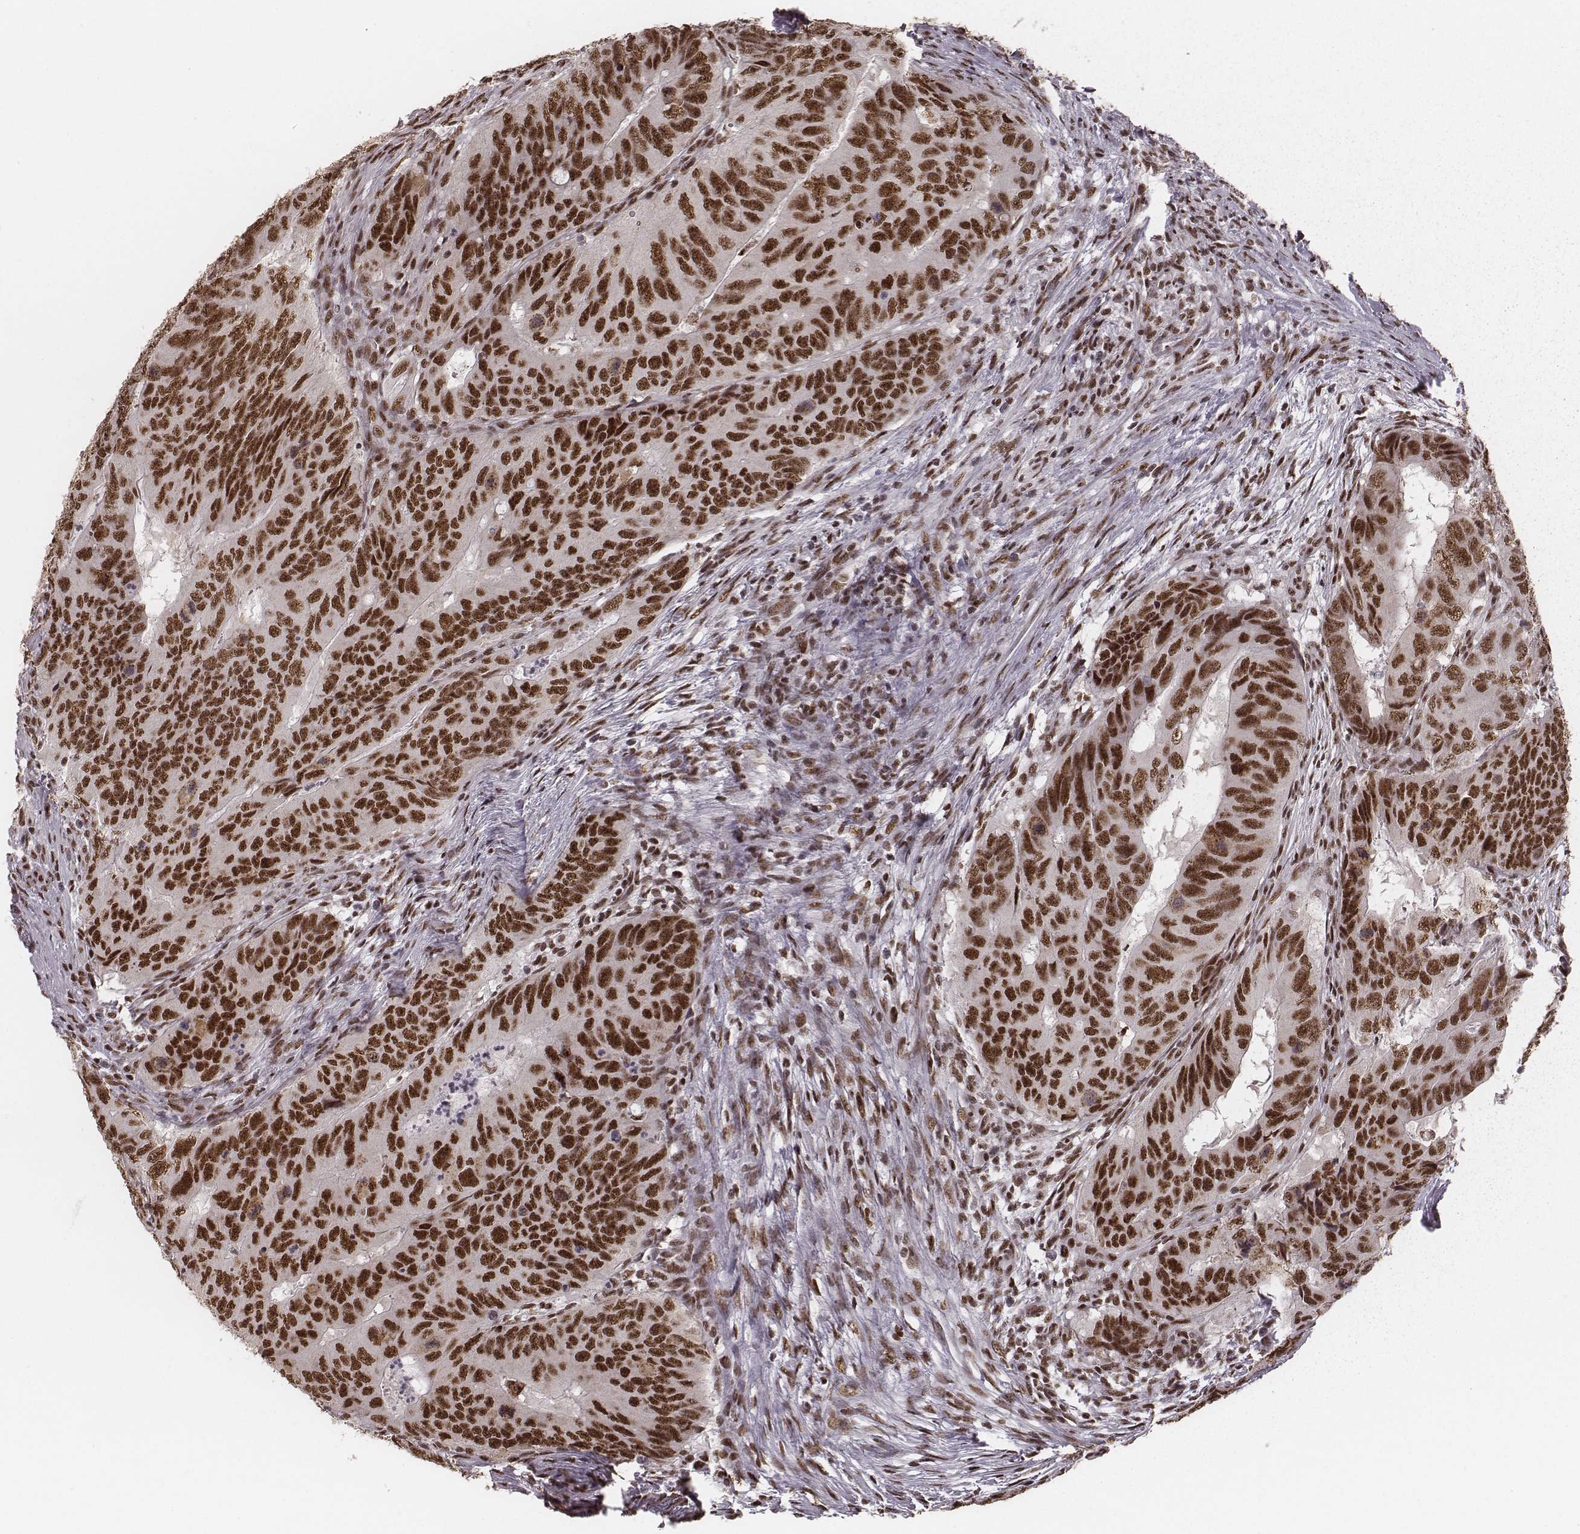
{"staining": {"intensity": "strong", "quantity": ">75%", "location": "nuclear"}, "tissue": "colorectal cancer", "cell_type": "Tumor cells", "image_type": "cancer", "snomed": [{"axis": "morphology", "description": "Adenocarcinoma, NOS"}, {"axis": "topography", "description": "Colon"}], "caption": "Protein staining of colorectal adenocarcinoma tissue demonstrates strong nuclear staining in about >75% of tumor cells.", "gene": "LUC7L", "patient": {"sex": "male", "age": 79}}